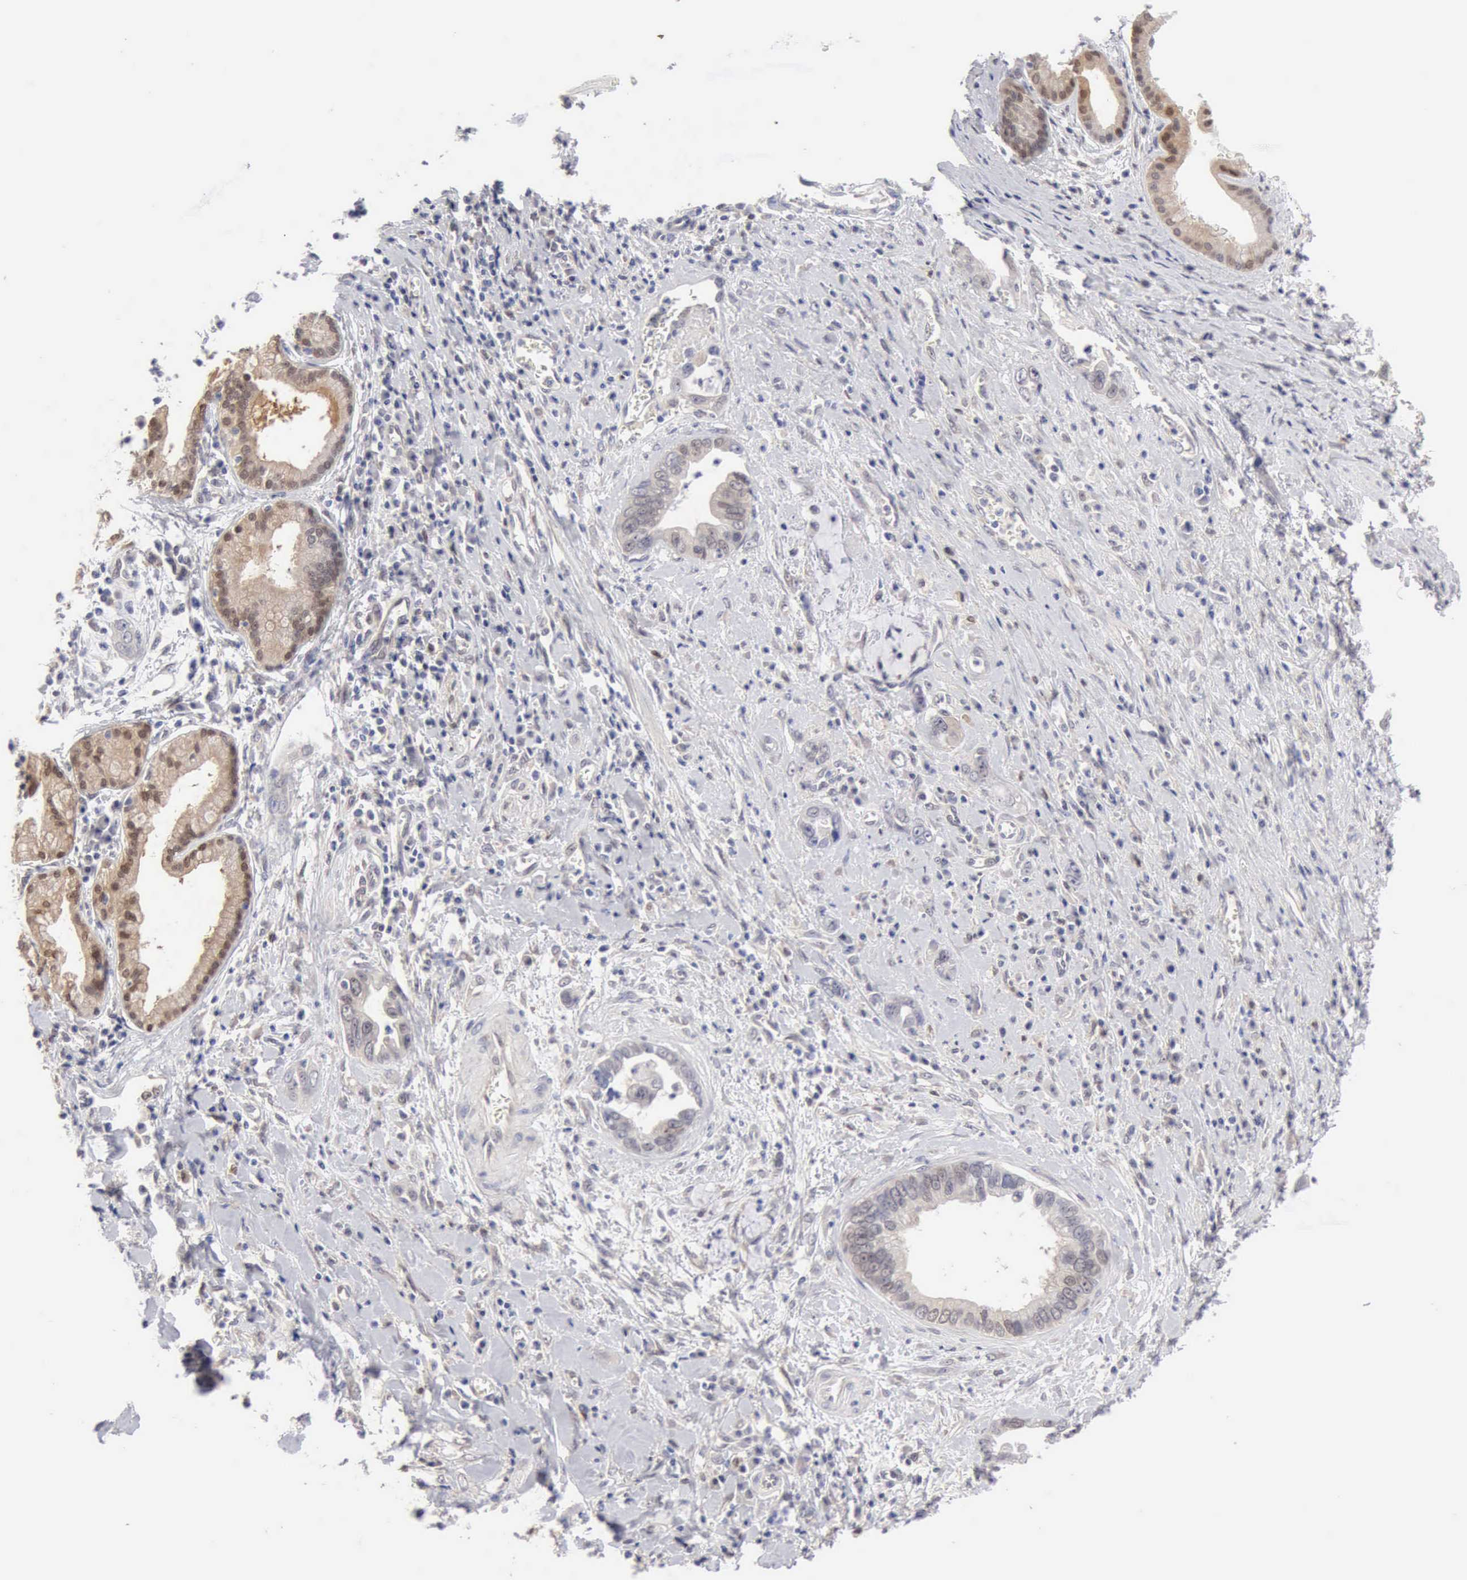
{"staining": {"intensity": "weak", "quantity": ">75%", "location": "cytoplasmic/membranous"}, "tissue": "pancreatic cancer", "cell_type": "Tumor cells", "image_type": "cancer", "snomed": [{"axis": "morphology", "description": "Adenocarcinoma, NOS"}, {"axis": "topography", "description": "Pancreas"}], "caption": "The immunohistochemical stain labels weak cytoplasmic/membranous staining in tumor cells of pancreatic cancer tissue.", "gene": "PTGR2", "patient": {"sex": "female", "age": 70}}